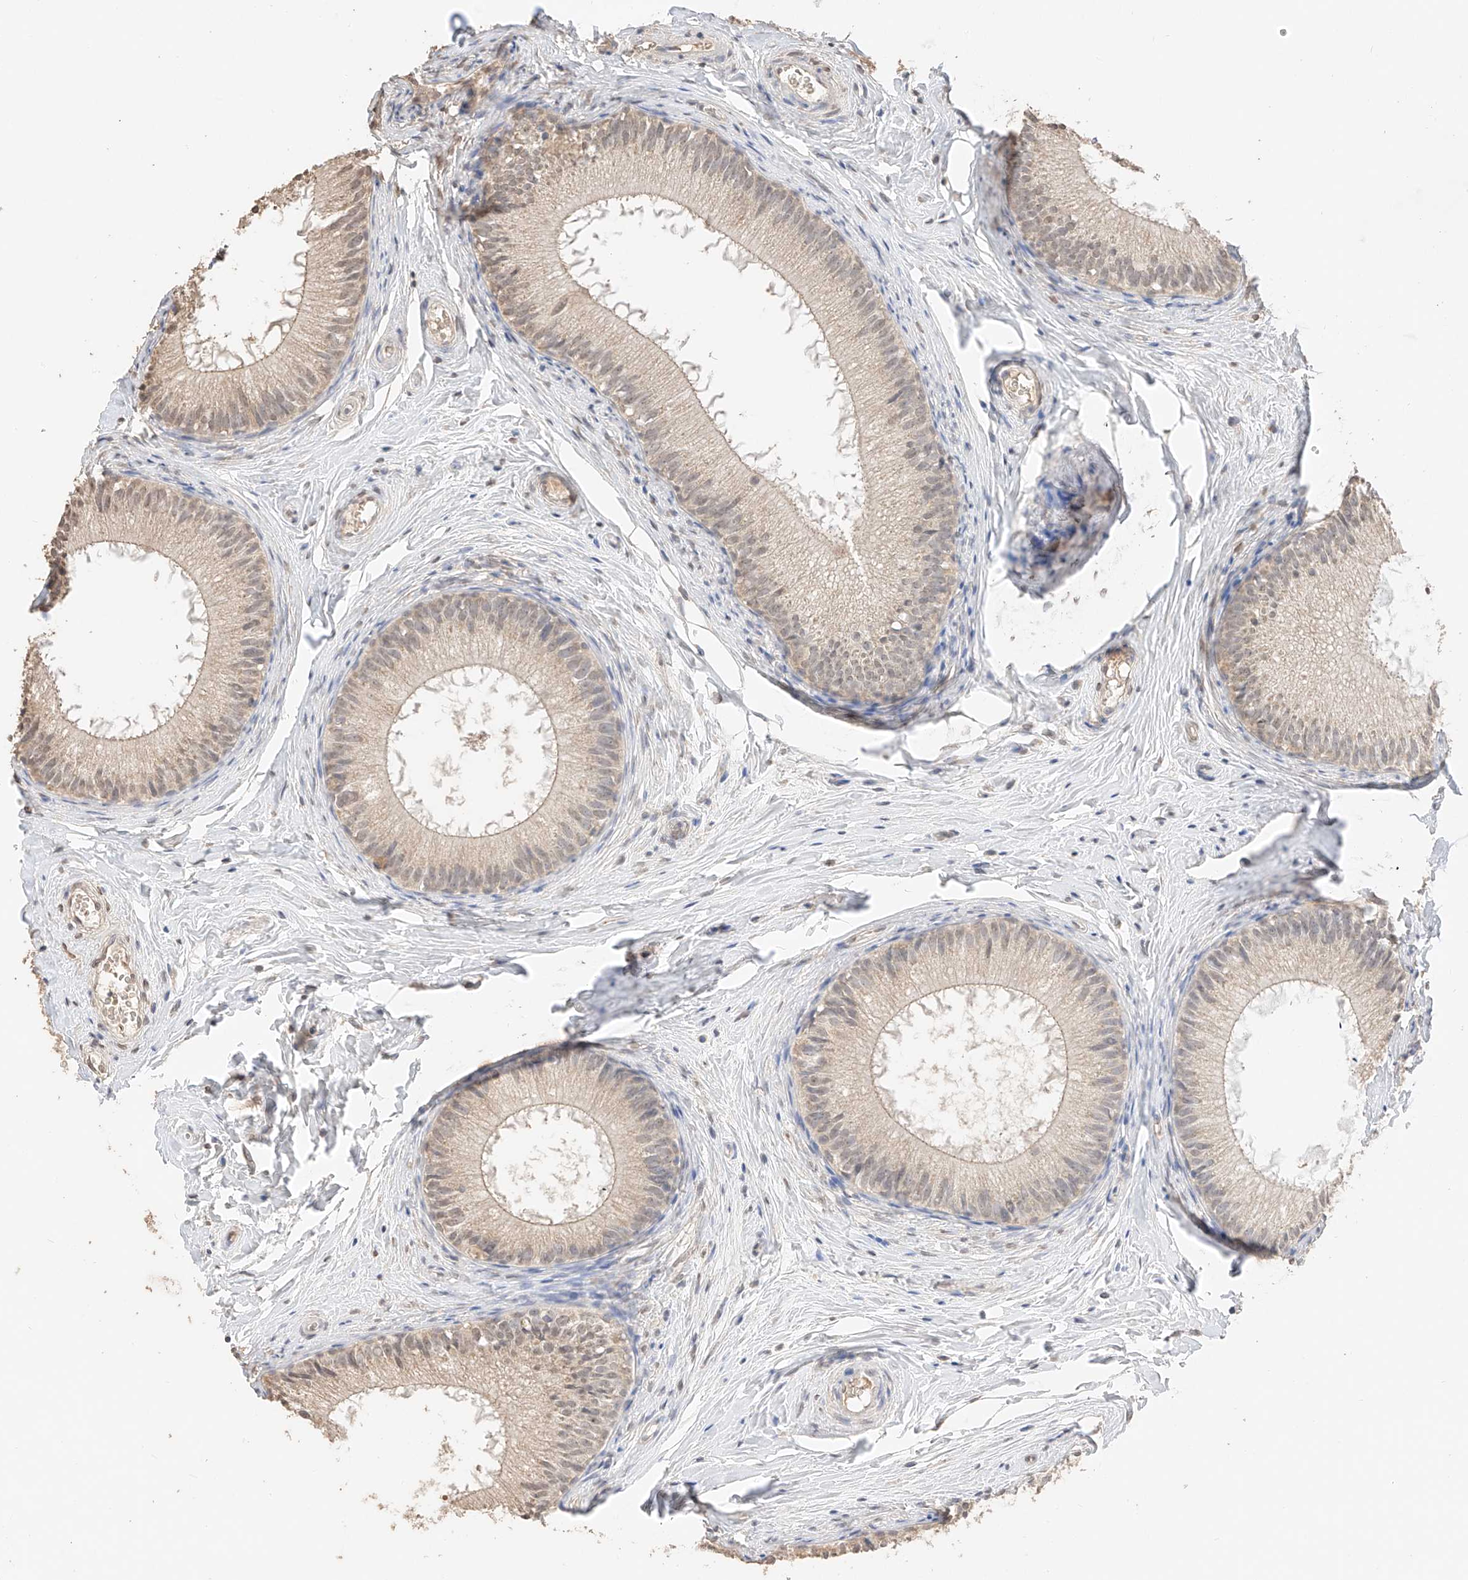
{"staining": {"intensity": "weak", "quantity": "25%-75%", "location": "cytoplasmic/membranous"}, "tissue": "epididymis", "cell_type": "Glandular cells", "image_type": "normal", "snomed": [{"axis": "morphology", "description": "Normal tissue, NOS"}, {"axis": "topography", "description": "Epididymis"}], "caption": "Brown immunohistochemical staining in benign epididymis reveals weak cytoplasmic/membranous positivity in approximately 25%-75% of glandular cells.", "gene": "IL22RA2", "patient": {"sex": "male", "age": 34}}